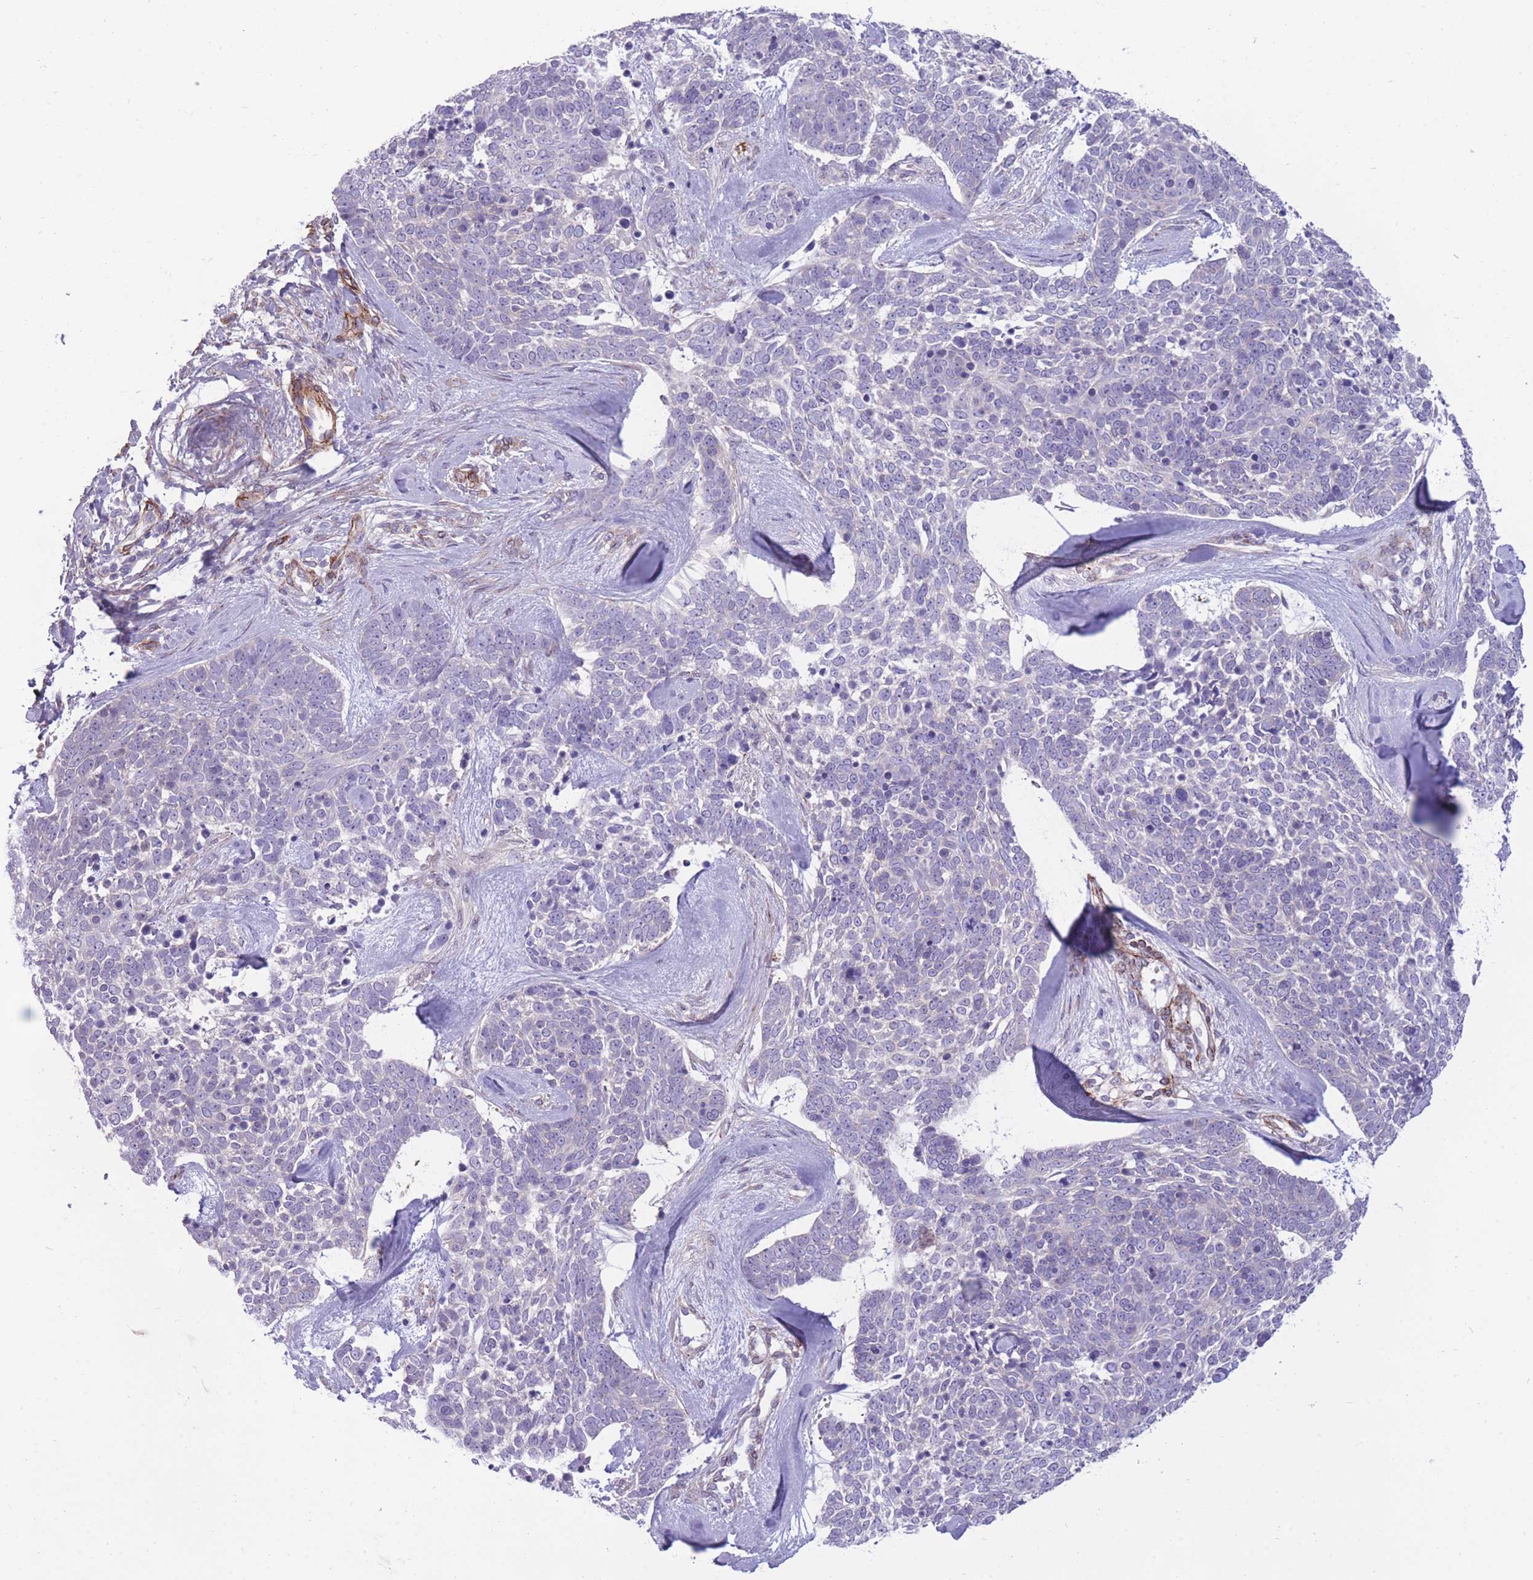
{"staining": {"intensity": "negative", "quantity": "none", "location": "none"}, "tissue": "skin cancer", "cell_type": "Tumor cells", "image_type": "cancer", "snomed": [{"axis": "morphology", "description": "Basal cell carcinoma"}, {"axis": "topography", "description": "Skin"}], "caption": "Protein analysis of skin cancer exhibits no significant positivity in tumor cells.", "gene": "RGS11", "patient": {"sex": "female", "age": 81}}